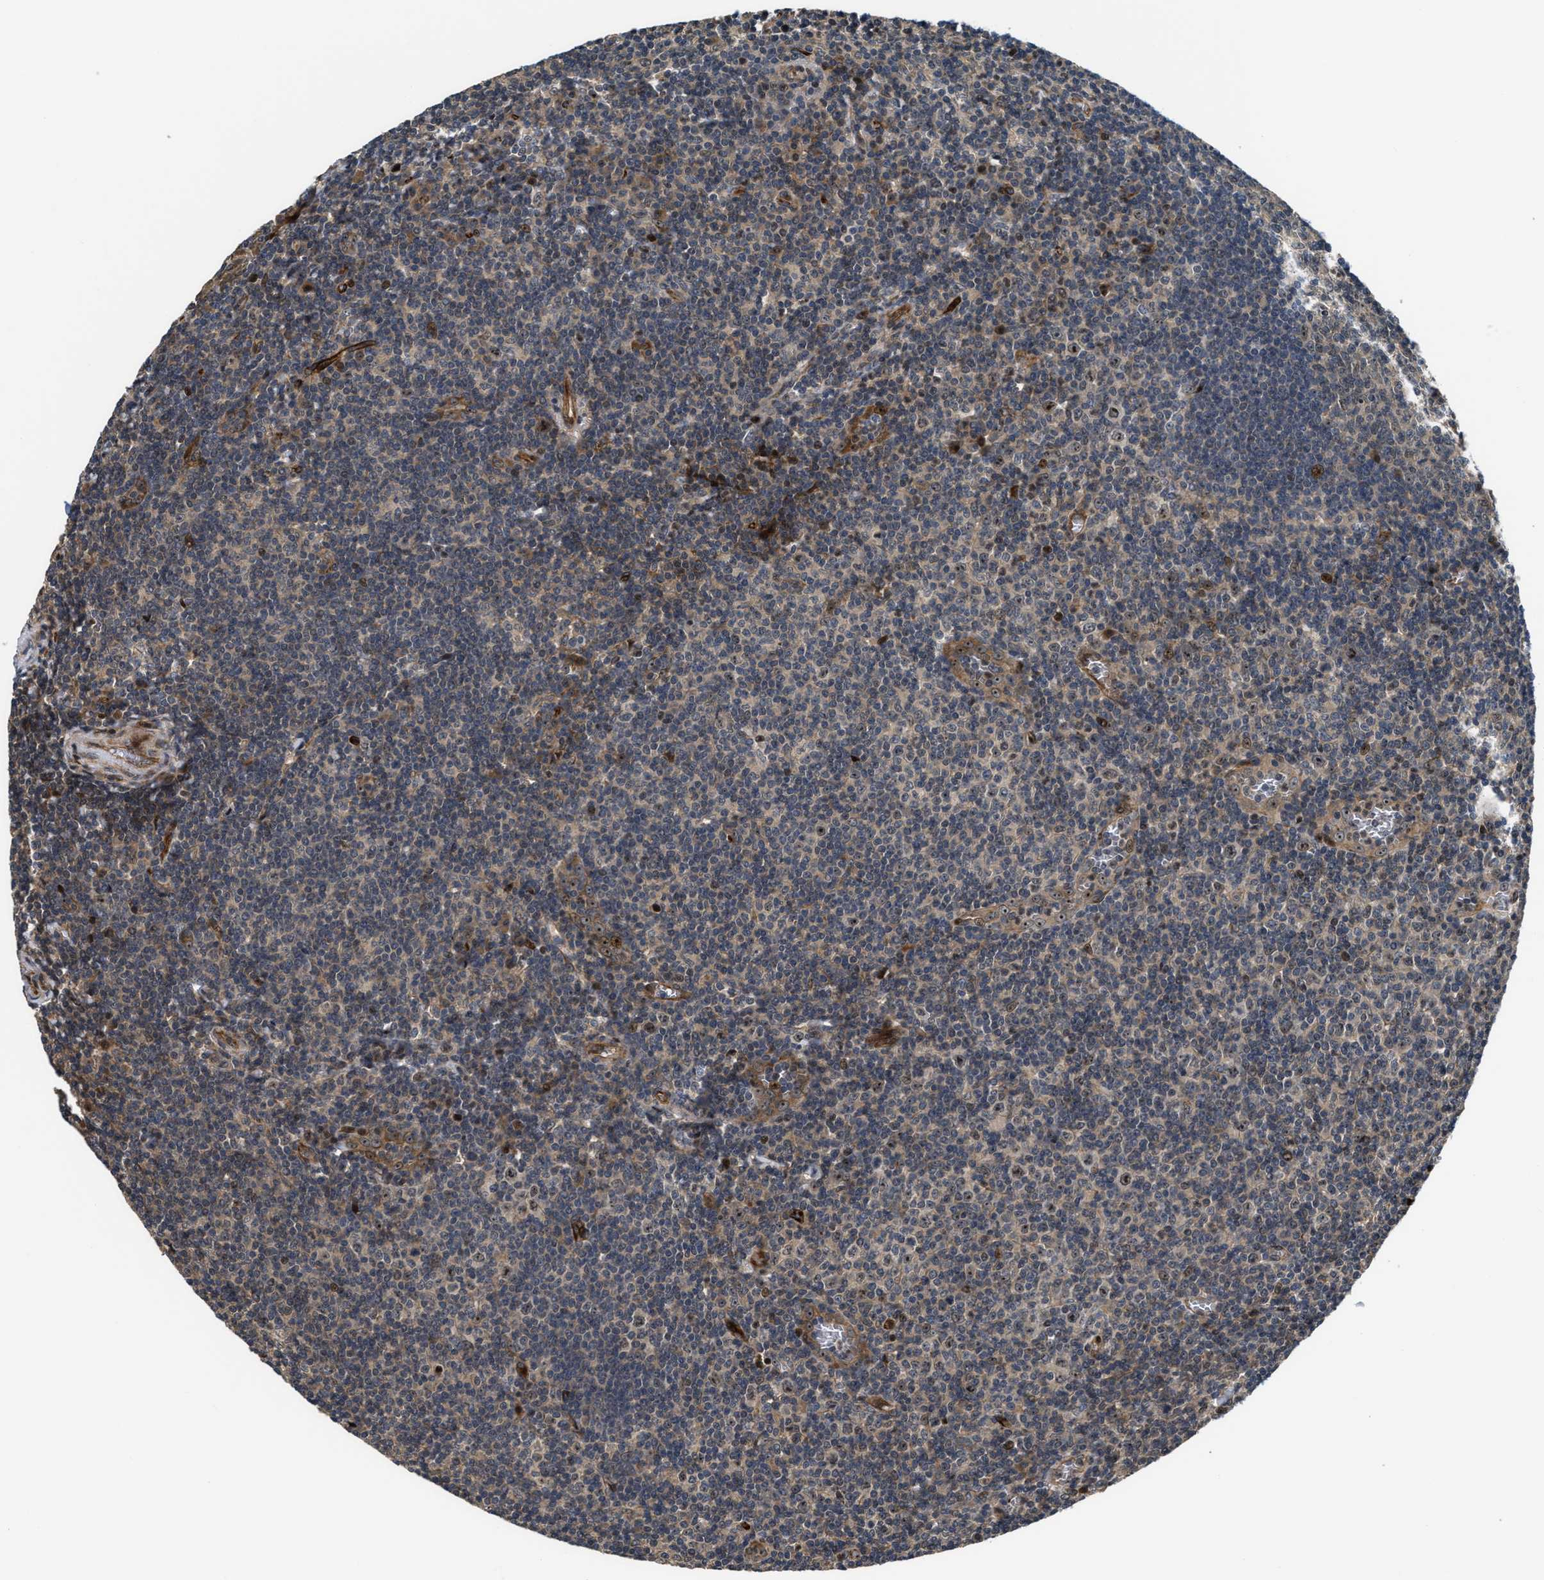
{"staining": {"intensity": "moderate", "quantity": "25%-75%", "location": "cytoplasmic/membranous,nuclear"}, "tissue": "tonsil", "cell_type": "Germinal center cells", "image_type": "normal", "snomed": [{"axis": "morphology", "description": "Normal tissue, NOS"}, {"axis": "topography", "description": "Tonsil"}], "caption": "Protein expression analysis of benign human tonsil reveals moderate cytoplasmic/membranous,nuclear expression in approximately 25%-75% of germinal center cells. (Brightfield microscopy of DAB IHC at high magnification).", "gene": "ALDH3A2", "patient": {"sex": "male", "age": 37}}